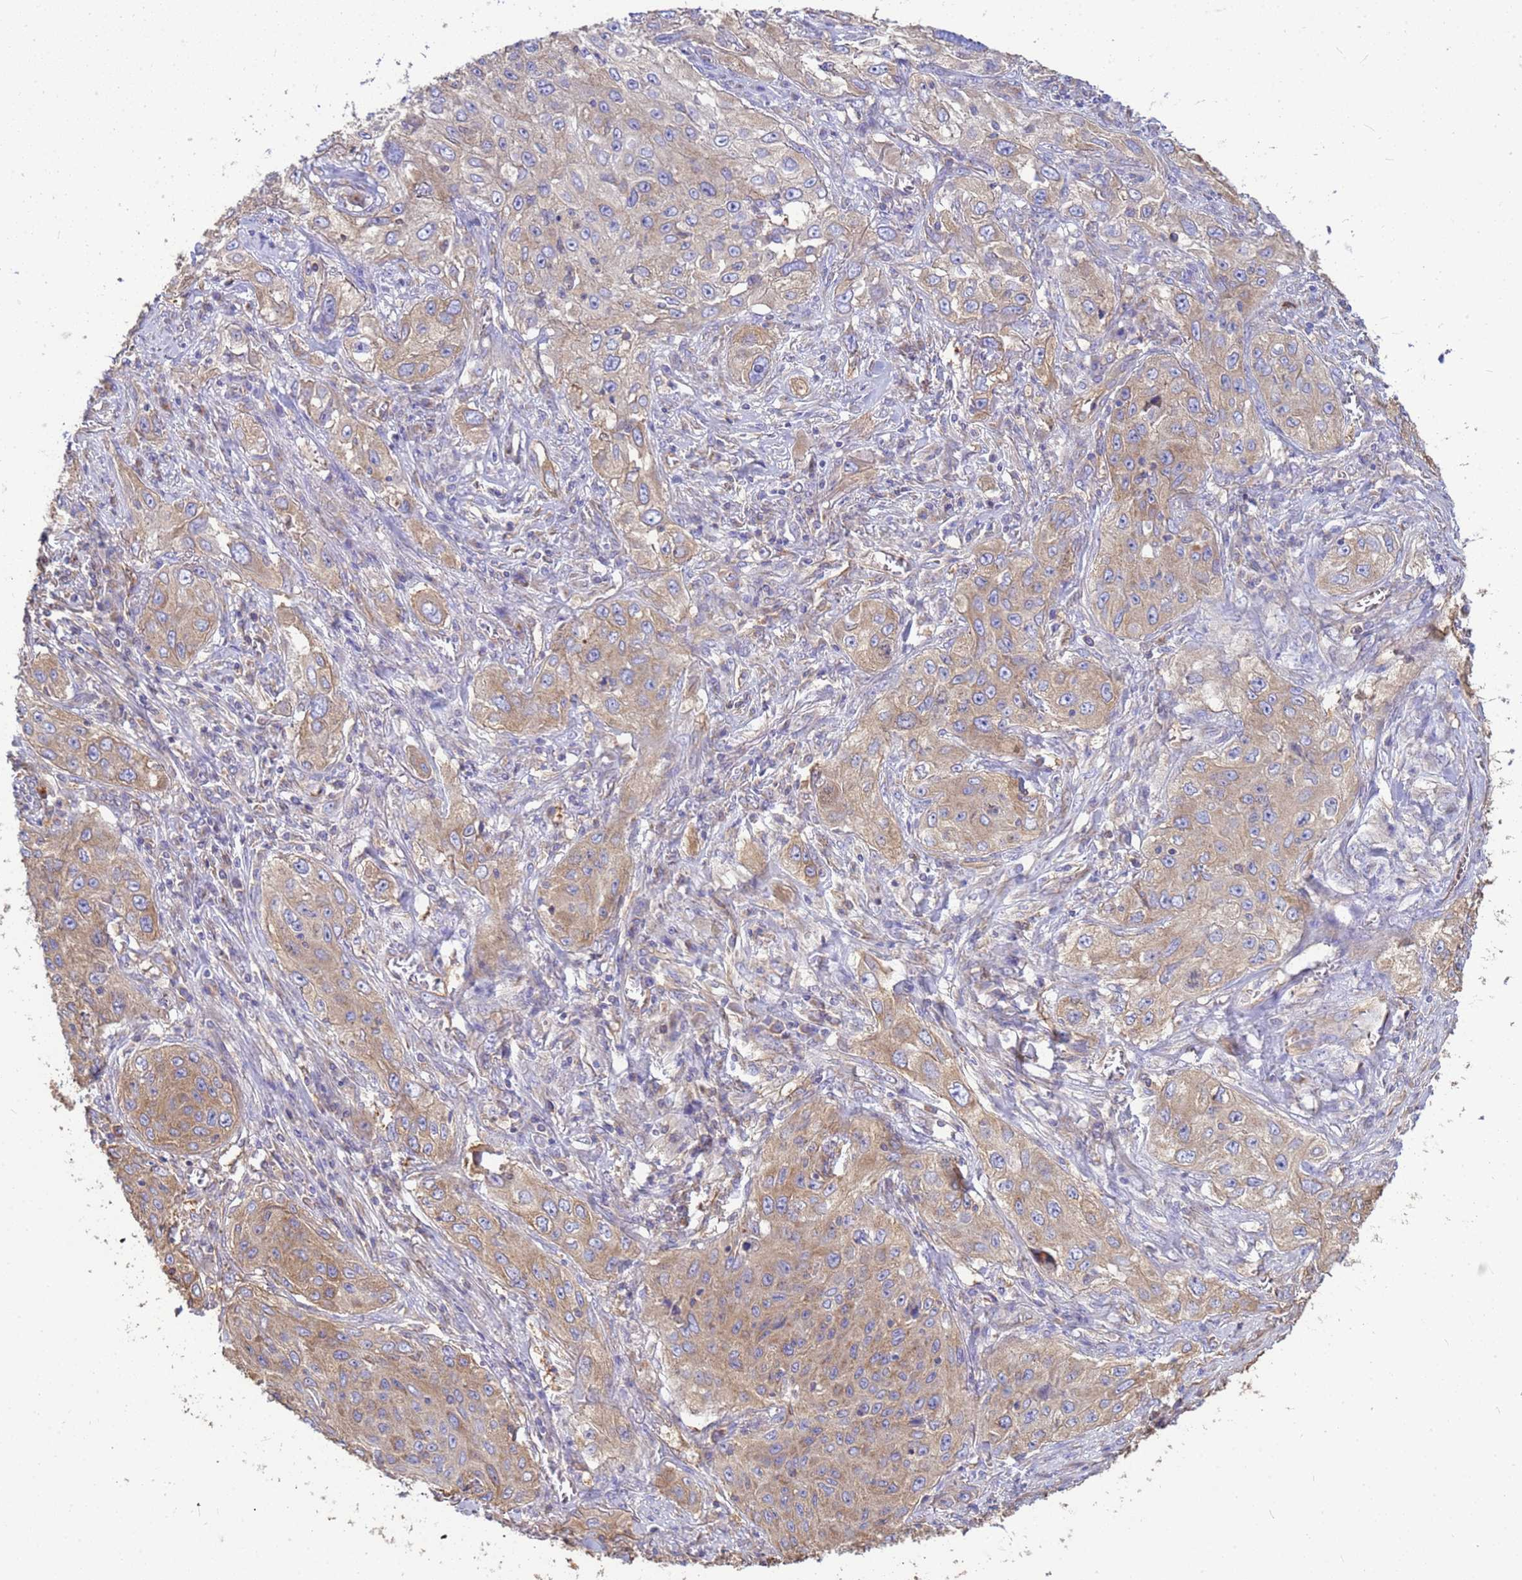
{"staining": {"intensity": "weak", "quantity": ">75%", "location": "cytoplasmic/membranous"}, "tissue": "lung cancer", "cell_type": "Tumor cells", "image_type": "cancer", "snomed": [{"axis": "morphology", "description": "Squamous cell carcinoma, NOS"}, {"axis": "topography", "description": "Lung"}], "caption": "Immunohistochemical staining of lung squamous cell carcinoma shows low levels of weak cytoplasmic/membranous positivity in approximately >75% of tumor cells.", "gene": "TUBB1", "patient": {"sex": "female", "age": 69}}